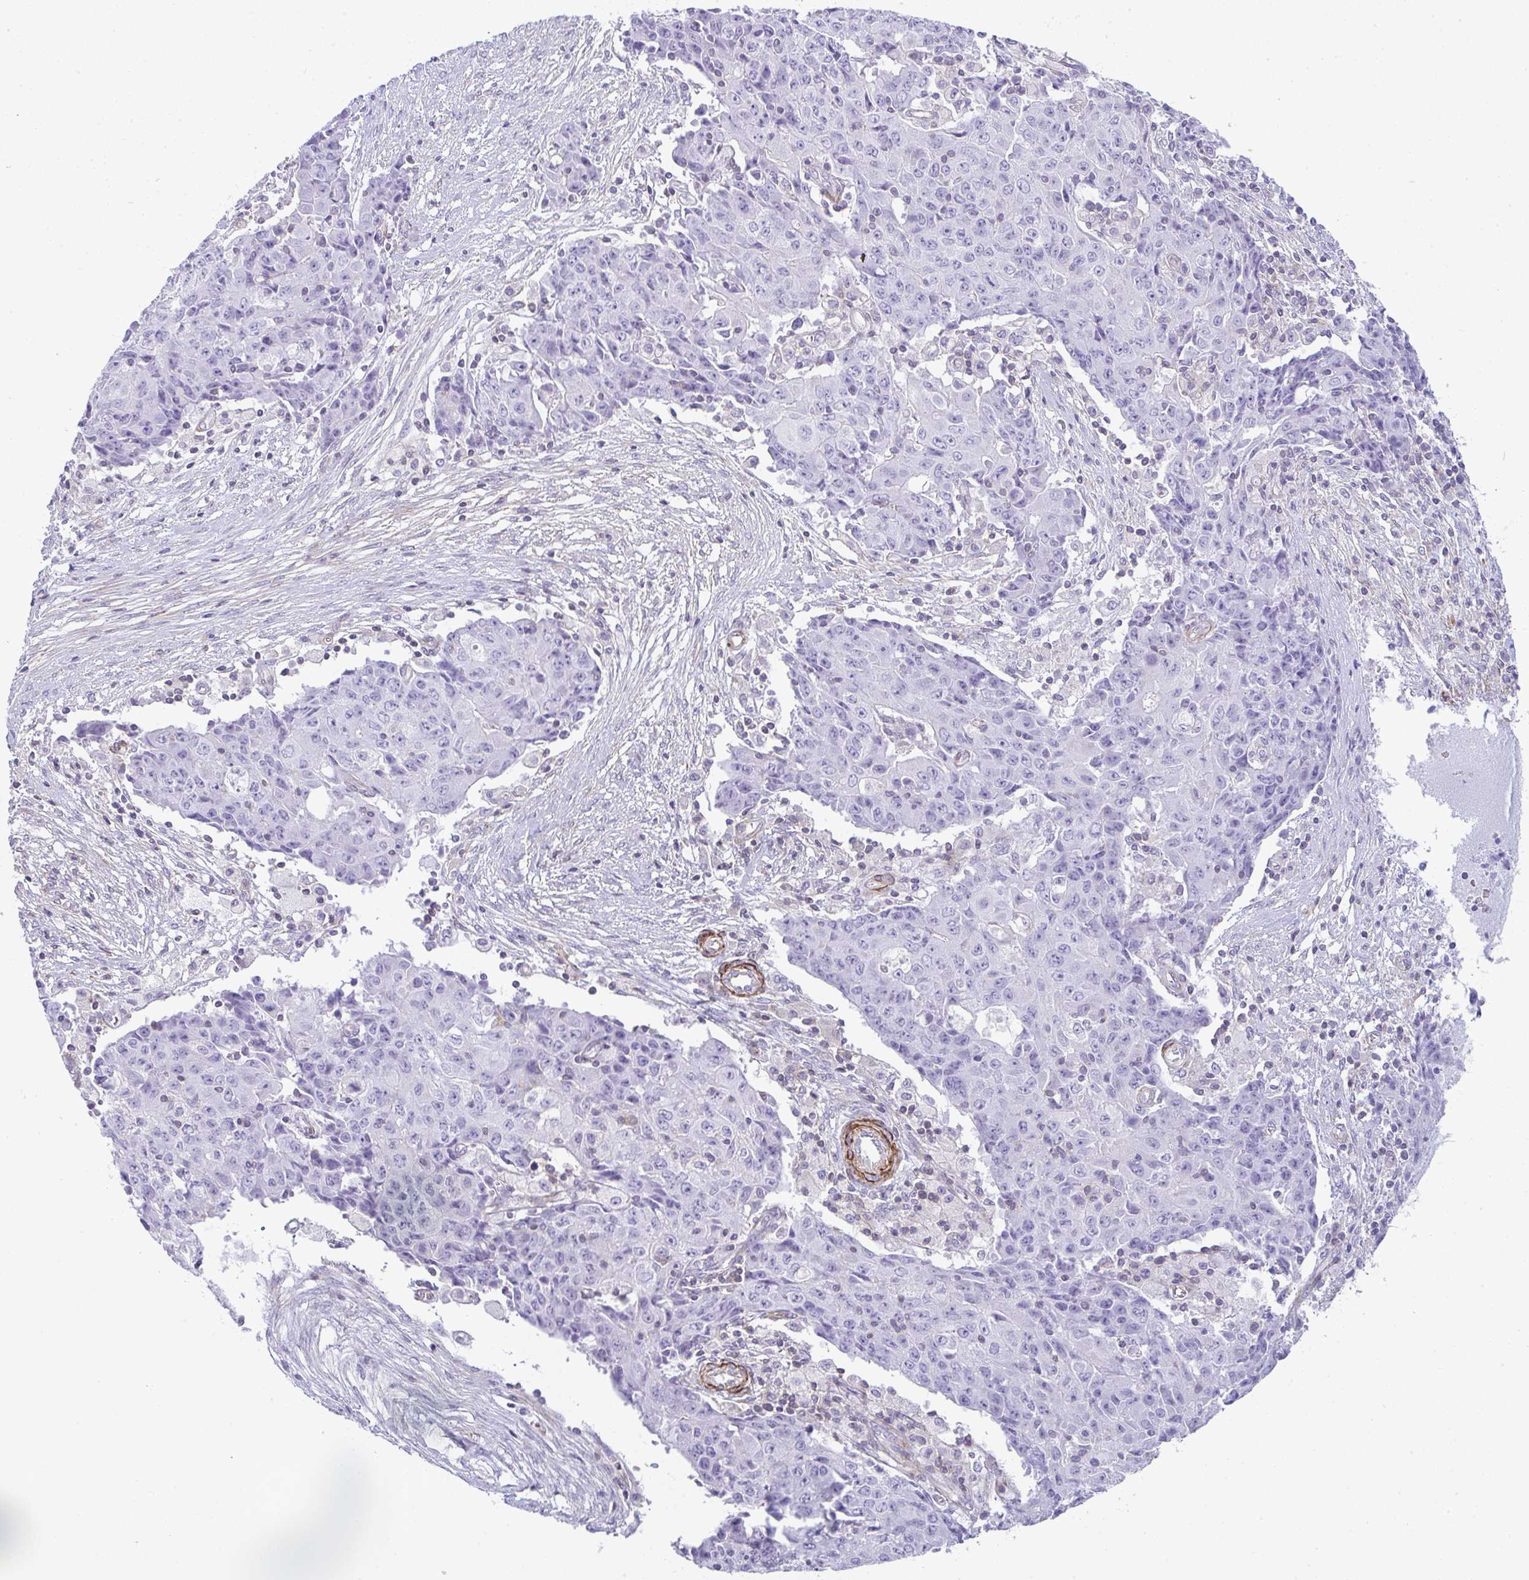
{"staining": {"intensity": "negative", "quantity": "none", "location": "none"}, "tissue": "ovarian cancer", "cell_type": "Tumor cells", "image_type": "cancer", "snomed": [{"axis": "morphology", "description": "Carcinoma, endometroid"}, {"axis": "topography", "description": "Ovary"}], "caption": "Photomicrograph shows no significant protein expression in tumor cells of ovarian cancer.", "gene": "CDRT15", "patient": {"sex": "female", "age": 42}}